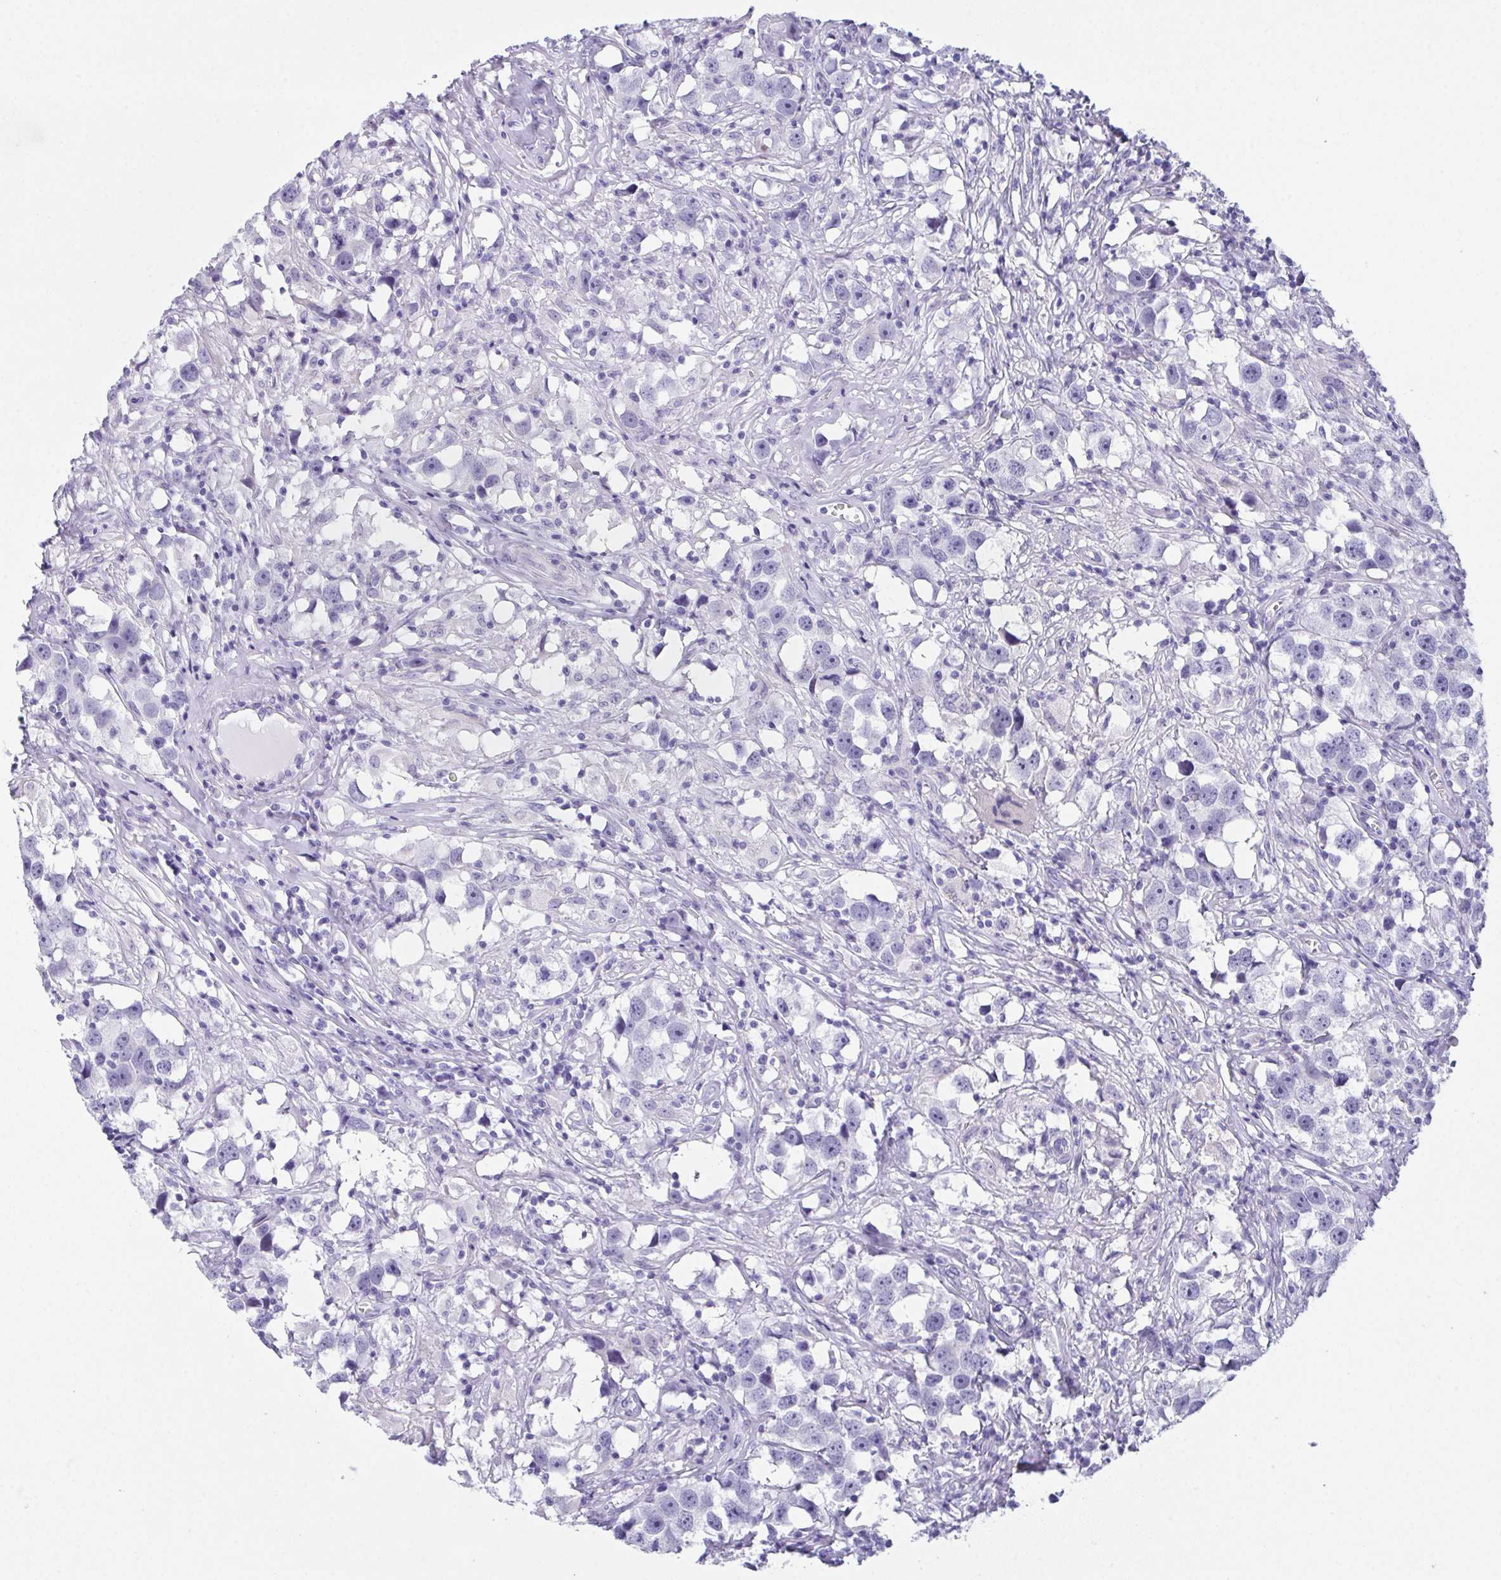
{"staining": {"intensity": "negative", "quantity": "none", "location": "none"}, "tissue": "testis cancer", "cell_type": "Tumor cells", "image_type": "cancer", "snomed": [{"axis": "morphology", "description": "Seminoma, NOS"}, {"axis": "topography", "description": "Testis"}], "caption": "Immunohistochemistry histopathology image of neoplastic tissue: human seminoma (testis) stained with DAB exhibits no significant protein staining in tumor cells.", "gene": "TEX19", "patient": {"sex": "male", "age": 49}}